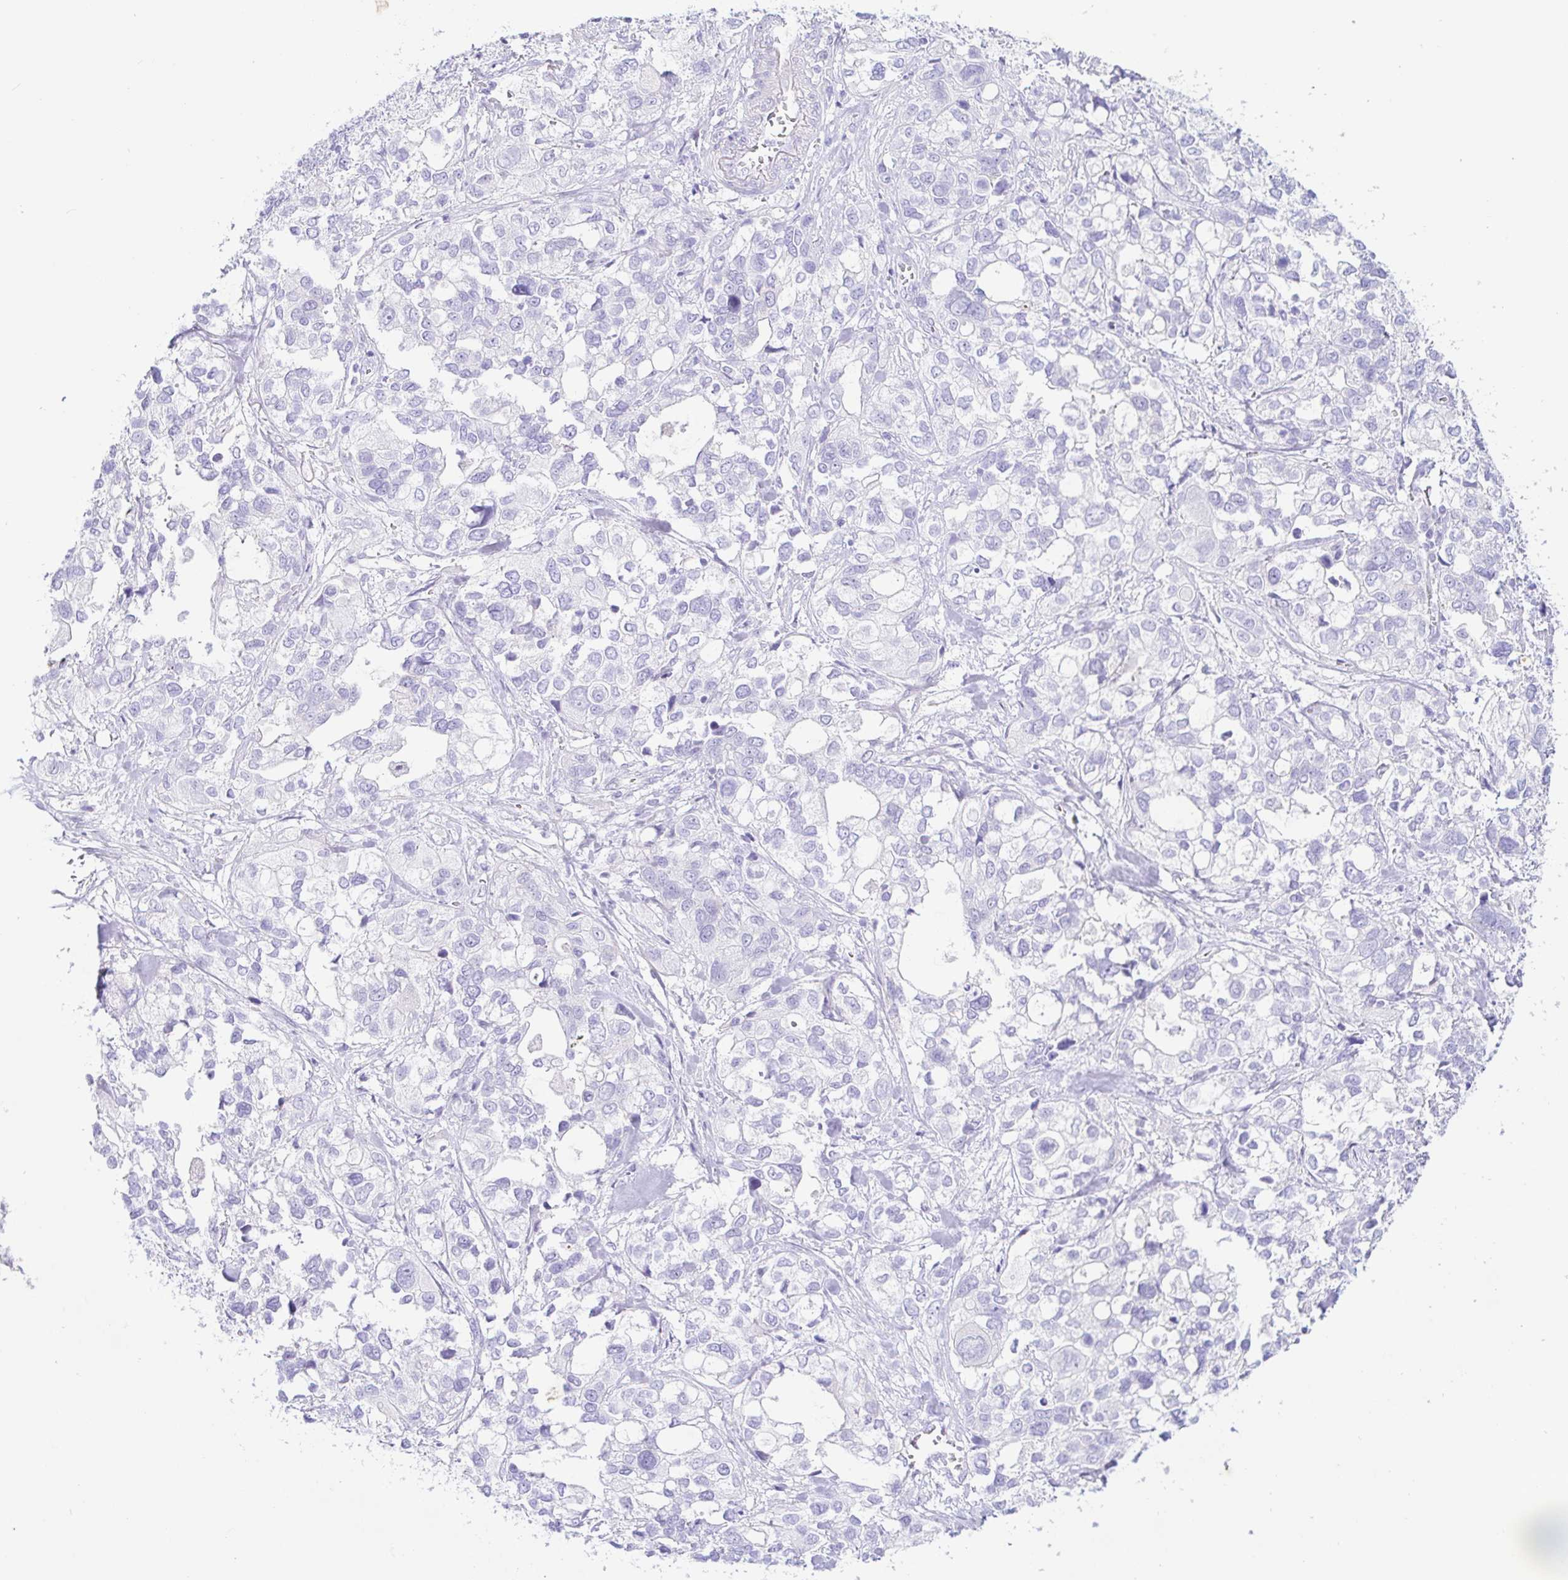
{"staining": {"intensity": "negative", "quantity": "none", "location": "none"}, "tissue": "stomach cancer", "cell_type": "Tumor cells", "image_type": "cancer", "snomed": [{"axis": "morphology", "description": "Adenocarcinoma, NOS"}, {"axis": "topography", "description": "Stomach, upper"}], "caption": "An immunohistochemistry histopathology image of stomach cancer is shown. There is no staining in tumor cells of stomach cancer.", "gene": "PINLYP", "patient": {"sex": "female", "age": 81}}